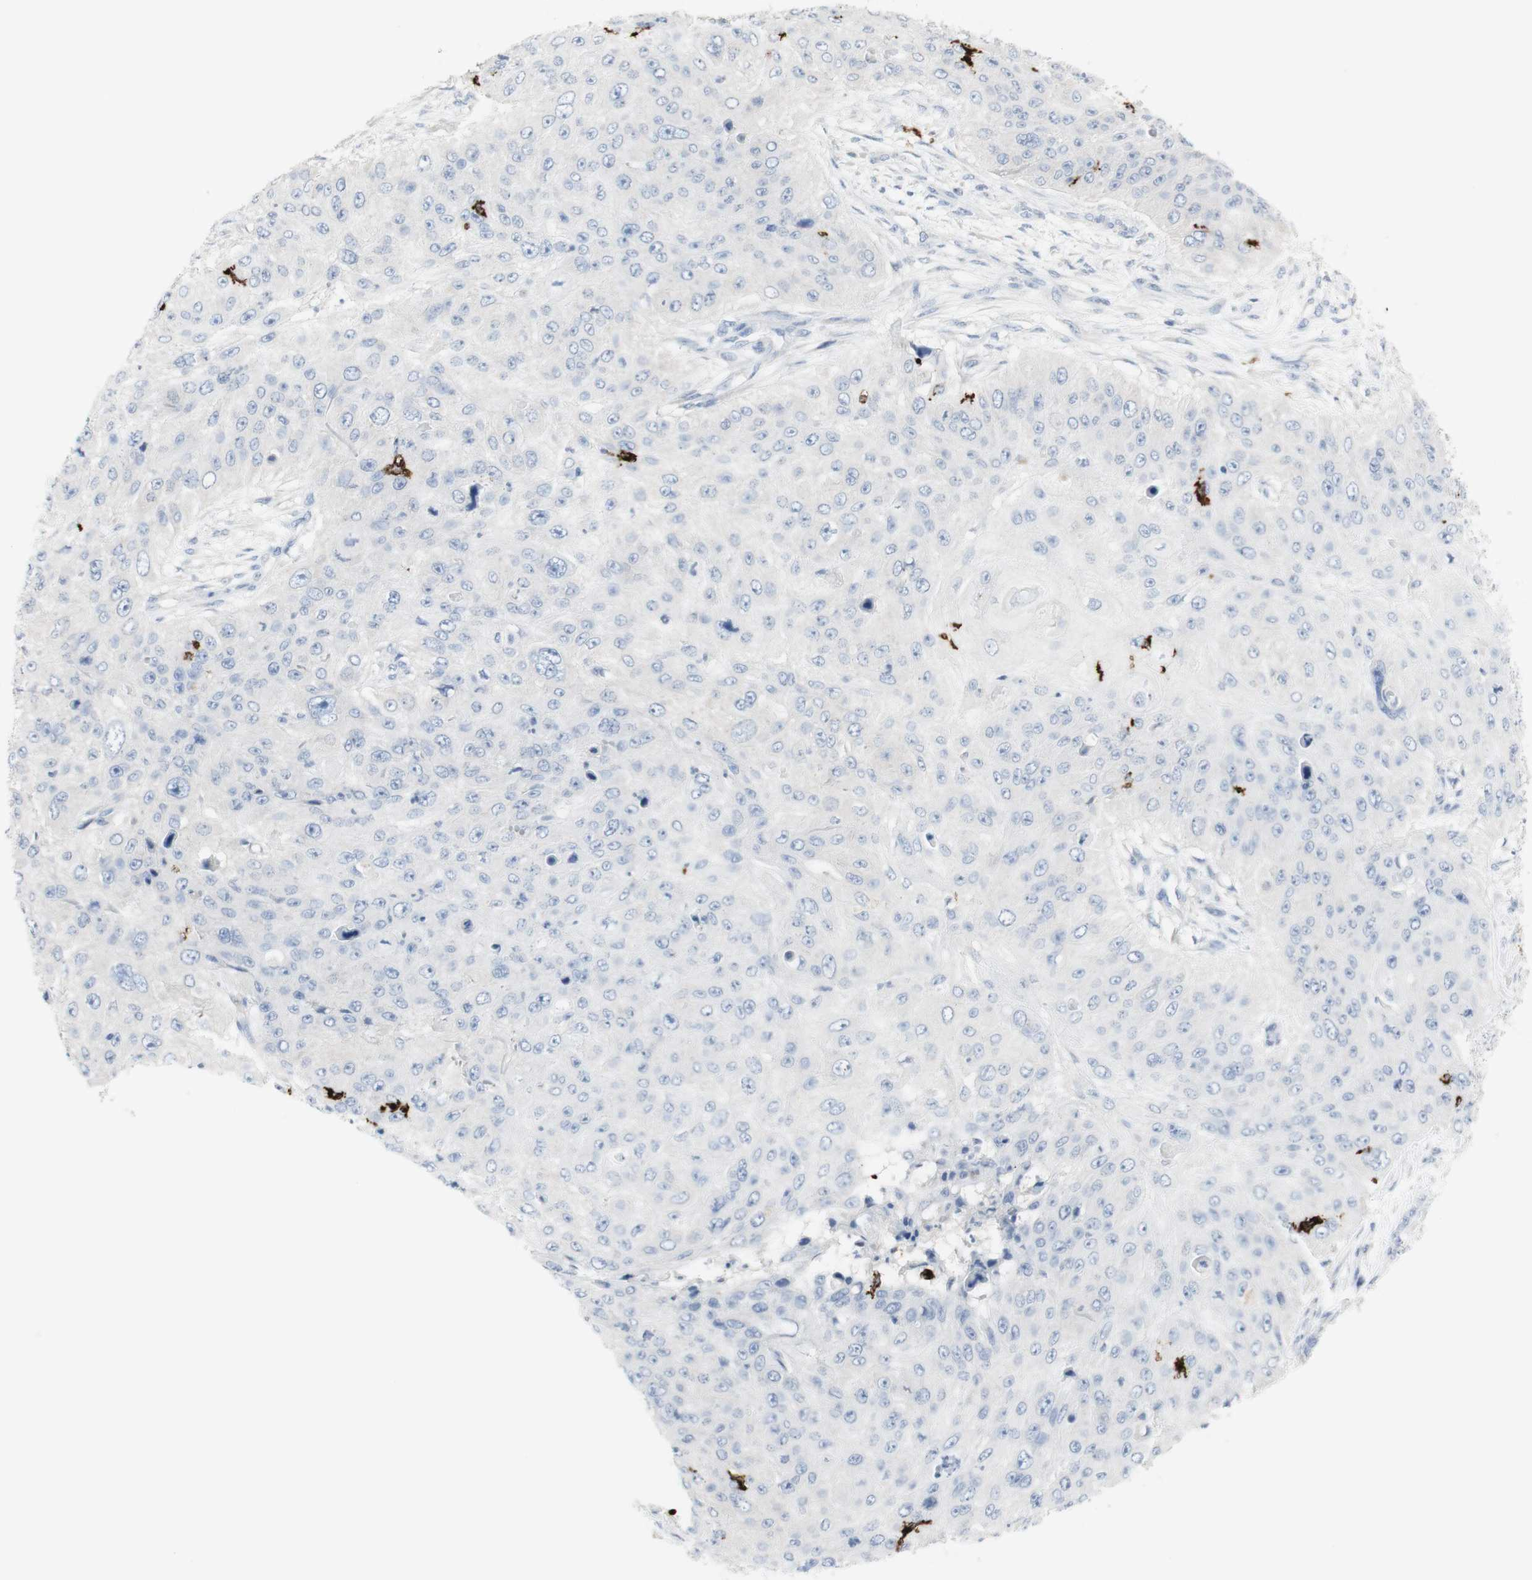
{"staining": {"intensity": "negative", "quantity": "none", "location": "none"}, "tissue": "skin cancer", "cell_type": "Tumor cells", "image_type": "cancer", "snomed": [{"axis": "morphology", "description": "Squamous cell carcinoma, NOS"}, {"axis": "topography", "description": "Skin"}], "caption": "A photomicrograph of skin cancer stained for a protein displays no brown staining in tumor cells. (IHC, brightfield microscopy, high magnification).", "gene": "CD207", "patient": {"sex": "female", "age": 80}}